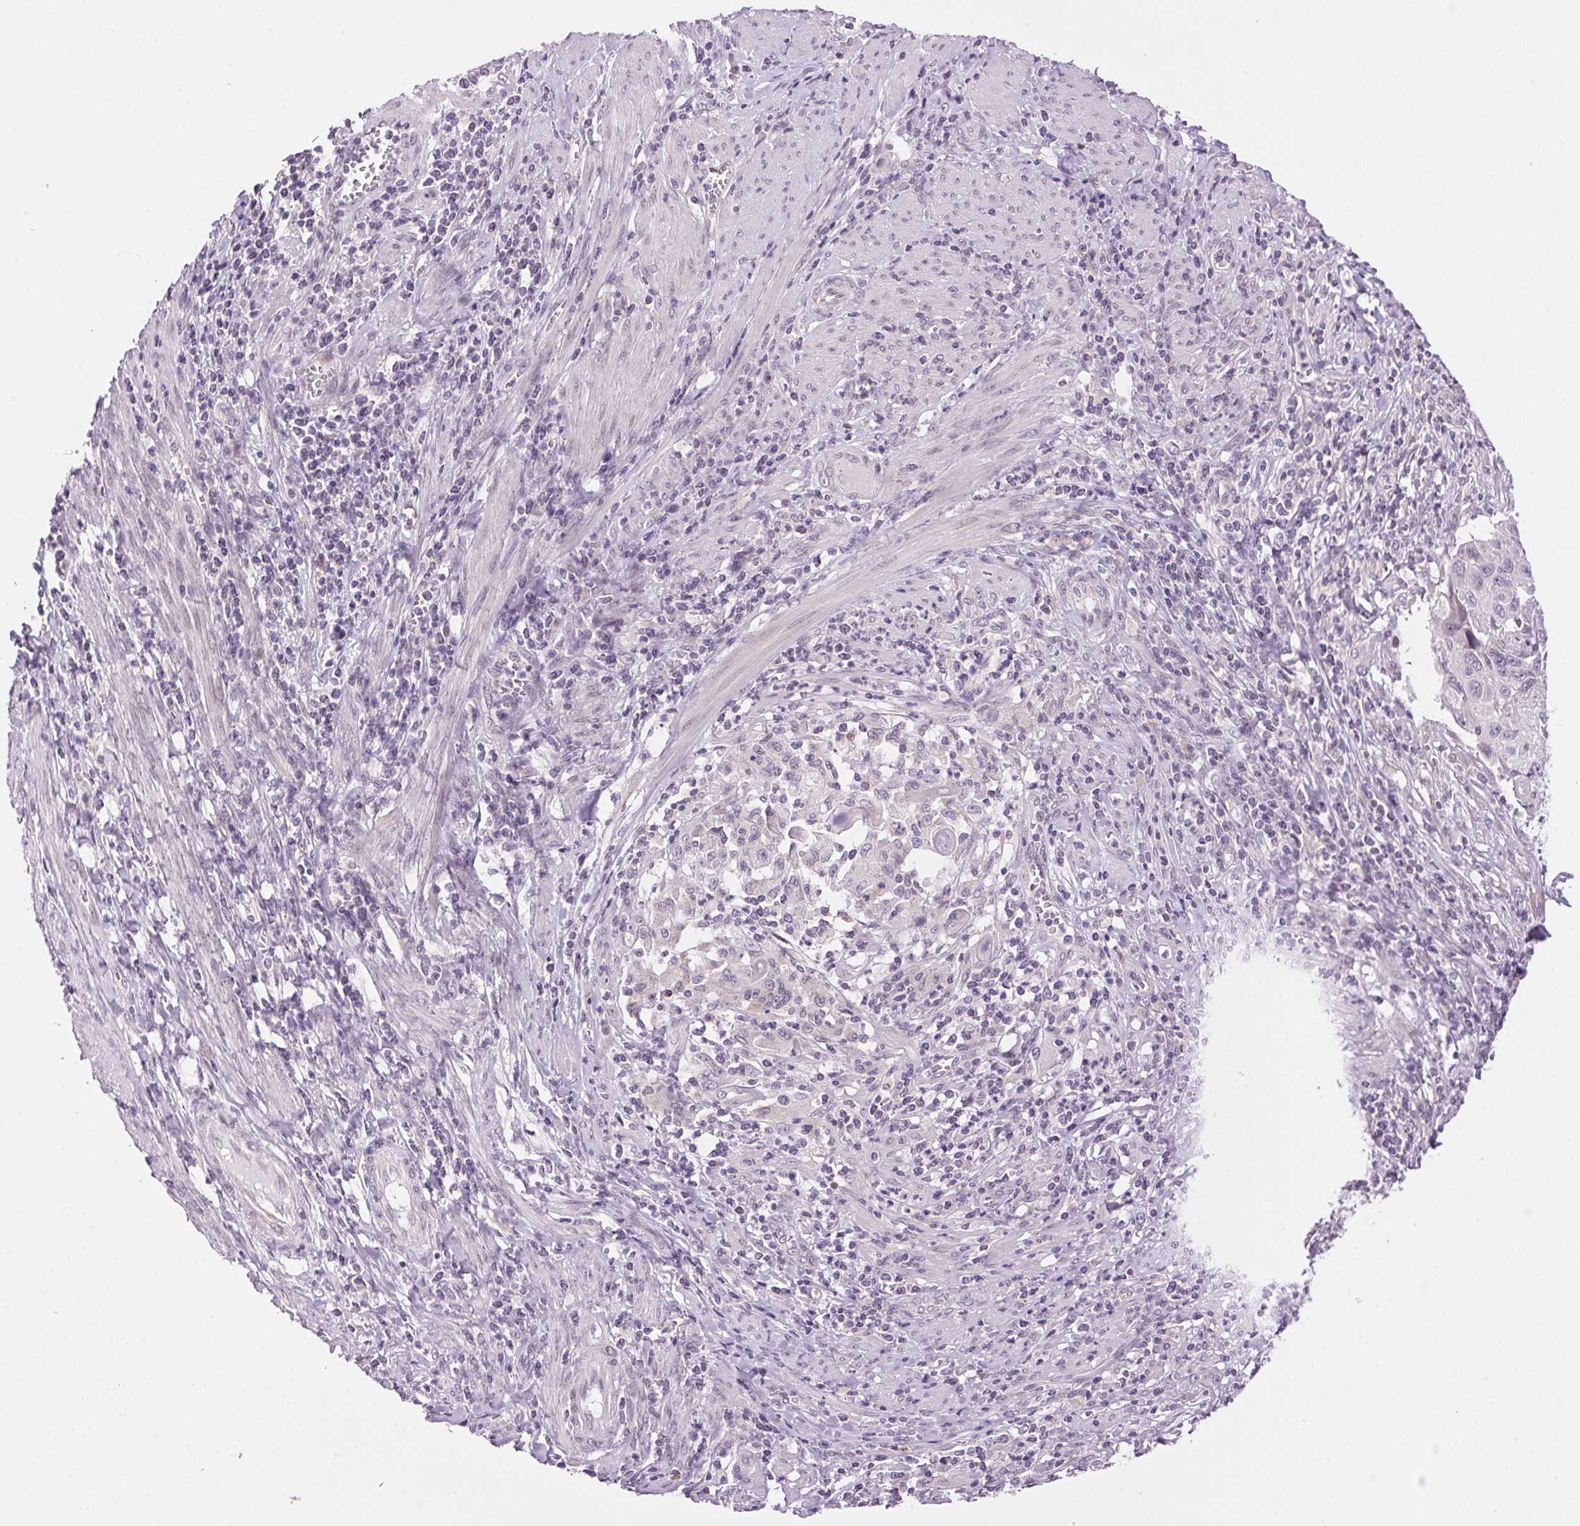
{"staining": {"intensity": "negative", "quantity": "none", "location": "none"}, "tissue": "cervical cancer", "cell_type": "Tumor cells", "image_type": "cancer", "snomed": [{"axis": "morphology", "description": "Squamous cell carcinoma, NOS"}, {"axis": "topography", "description": "Cervix"}], "caption": "There is no significant staining in tumor cells of squamous cell carcinoma (cervical).", "gene": "SMIM13", "patient": {"sex": "female", "age": 70}}